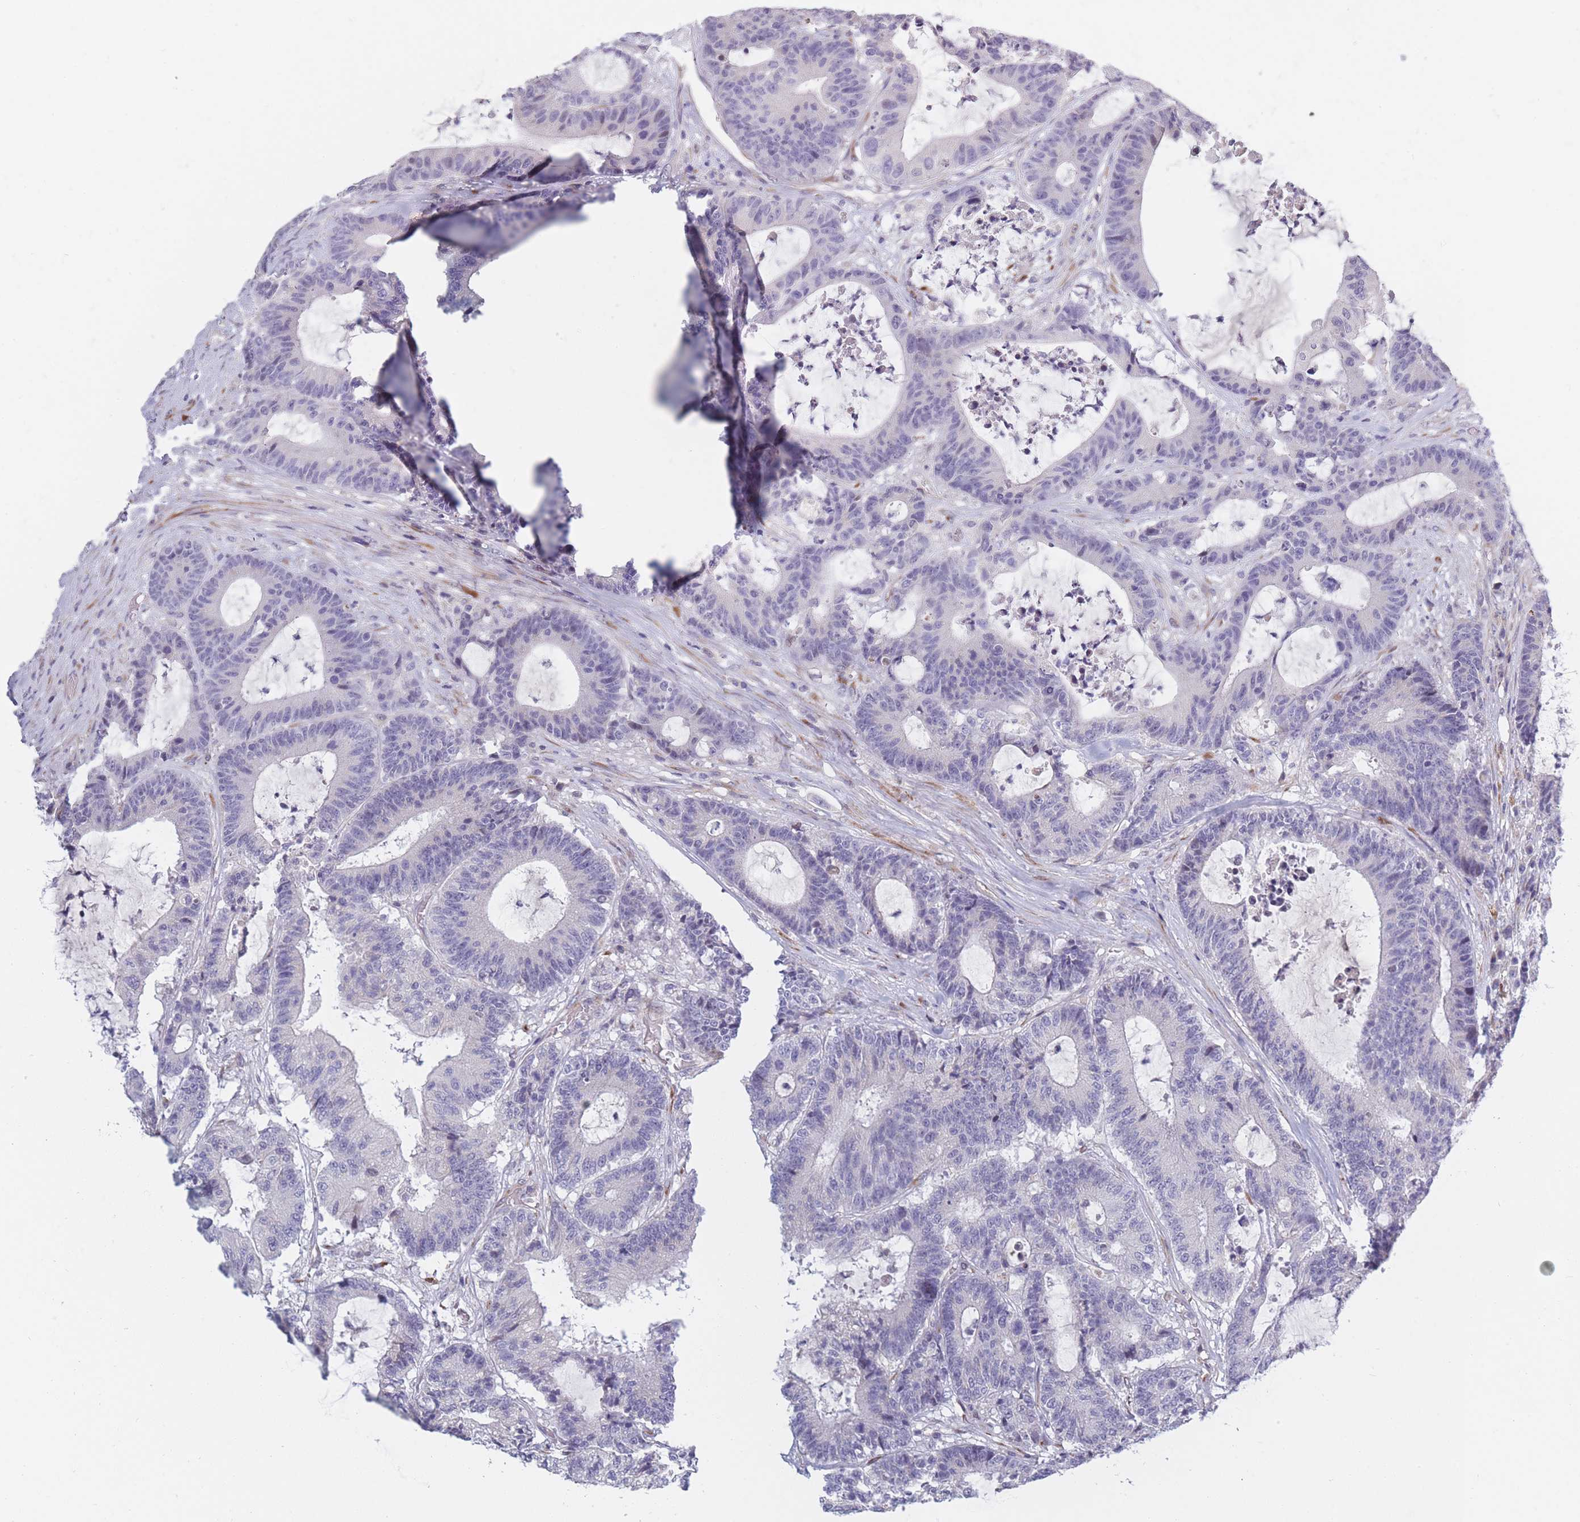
{"staining": {"intensity": "negative", "quantity": "none", "location": "none"}, "tissue": "colorectal cancer", "cell_type": "Tumor cells", "image_type": "cancer", "snomed": [{"axis": "morphology", "description": "Adenocarcinoma, NOS"}, {"axis": "topography", "description": "Colon"}], "caption": "The photomicrograph shows no significant expression in tumor cells of colorectal cancer.", "gene": "CCNQ", "patient": {"sex": "female", "age": 84}}